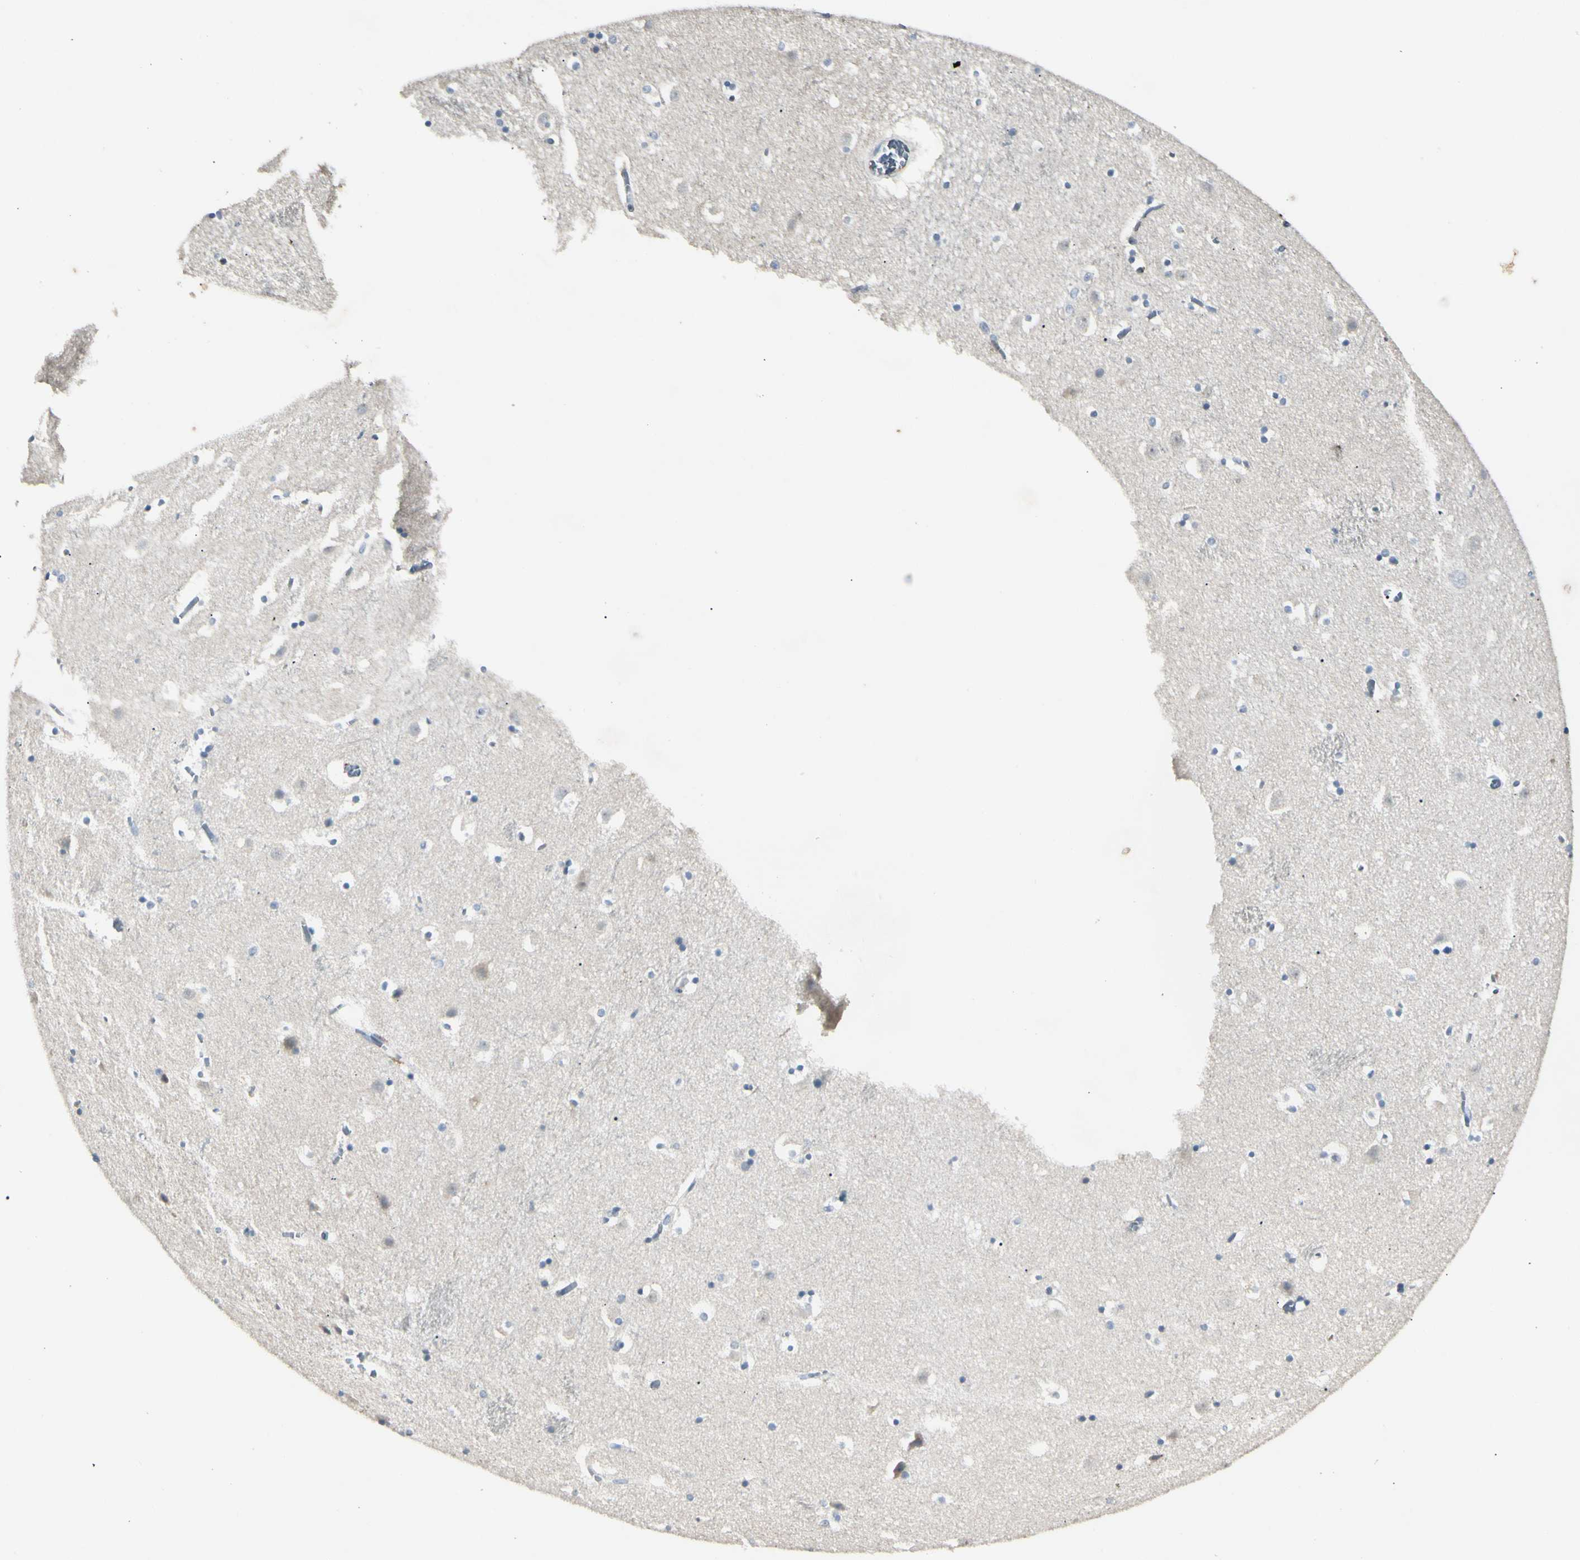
{"staining": {"intensity": "negative", "quantity": "none", "location": "none"}, "tissue": "caudate", "cell_type": "Glial cells", "image_type": "normal", "snomed": [{"axis": "morphology", "description": "Normal tissue, NOS"}, {"axis": "topography", "description": "Lateral ventricle wall"}], "caption": "DAB immunohistochemical staining of unremarkable caudate demonstrates no significant positivity in glial cells. (IHC, brightfield microscopy, high magnification).", "gene": "SKIL", "patient": {"sex": "male", "age": 45}}